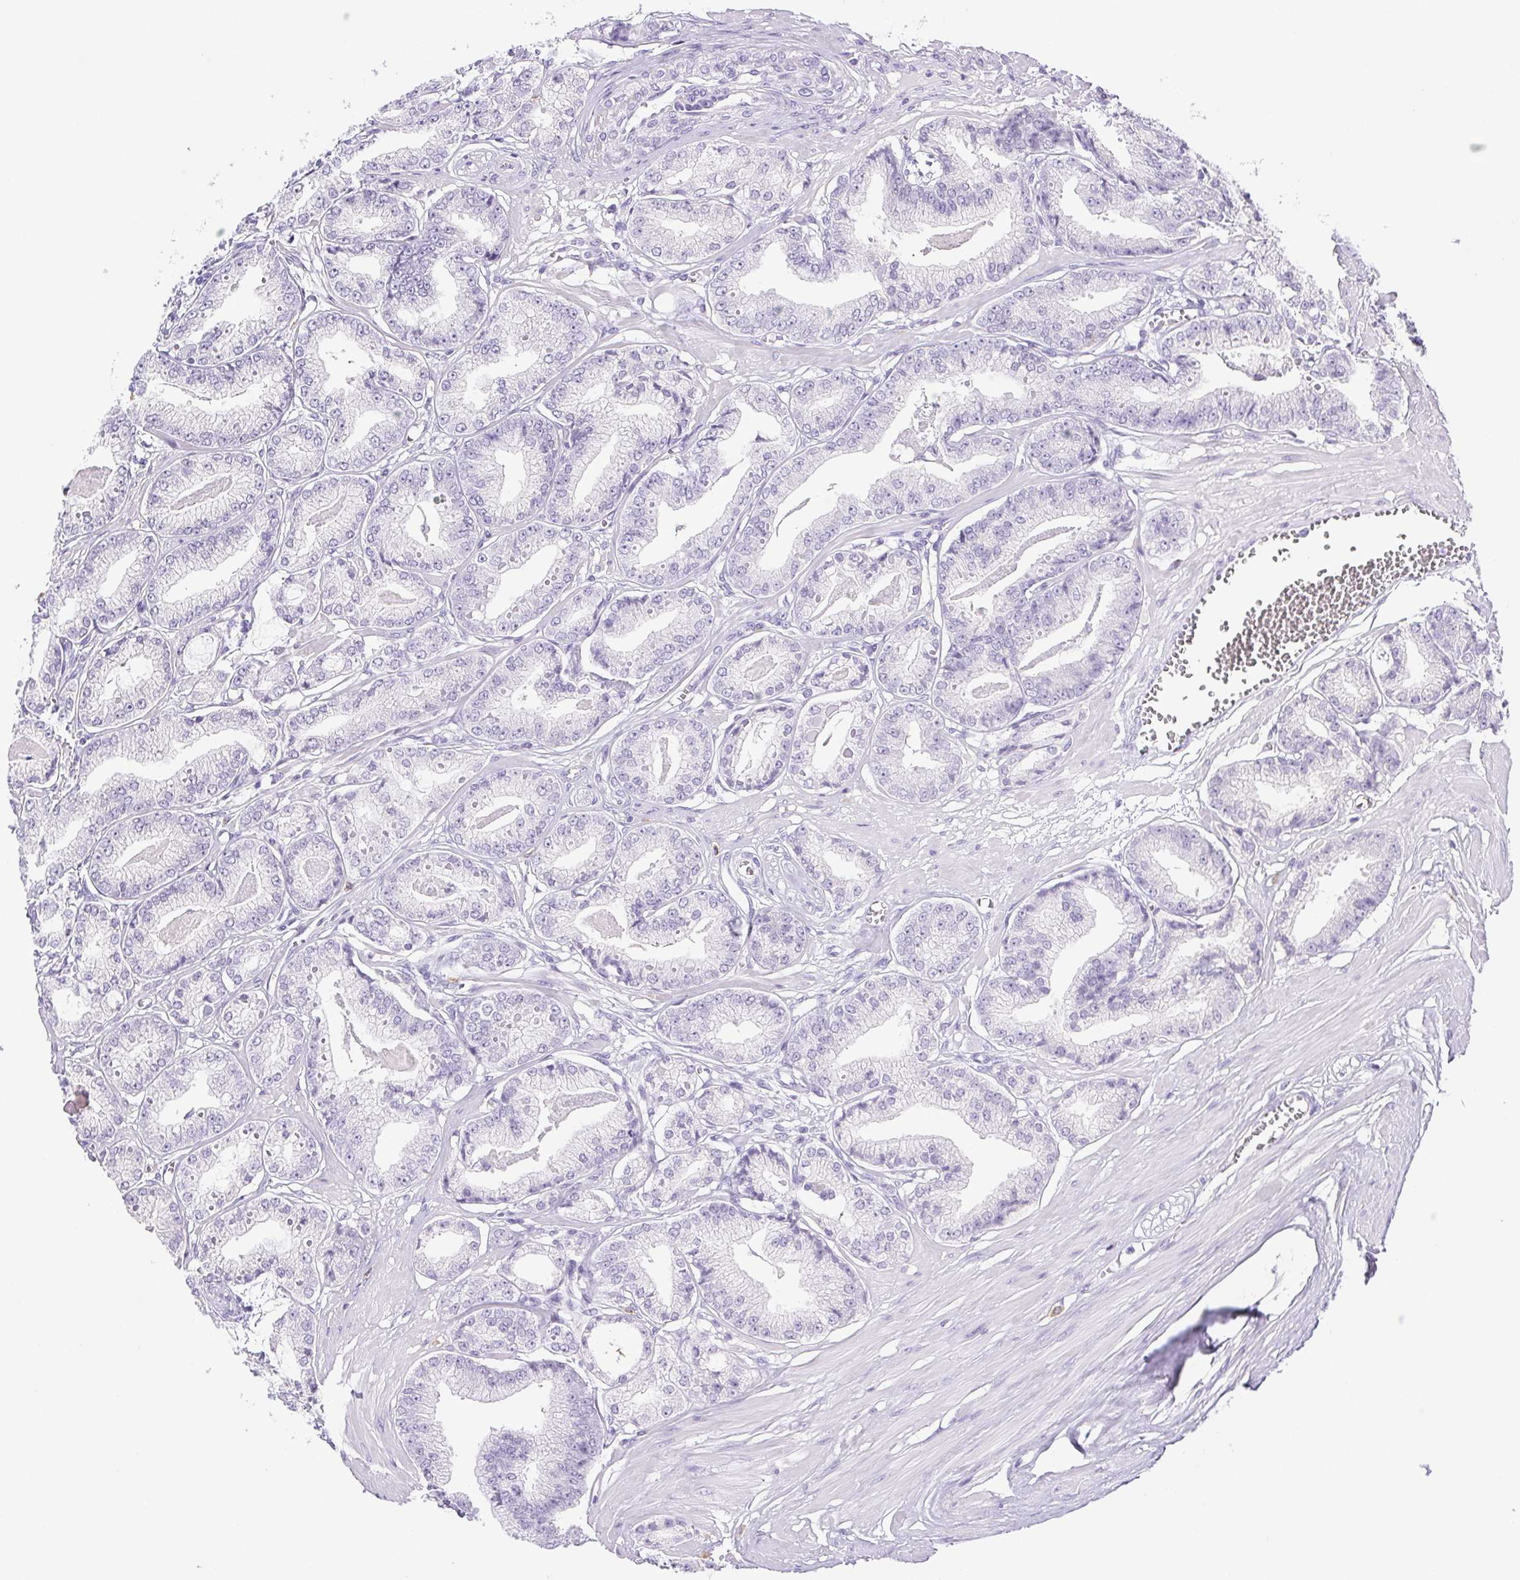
{"staining": {"intensity": "negative", "quantity": "none", "location": "none"}, "tissue": "prostate cancer", "cell_type": "Tumor cells", "image_type": "cancer", "snomed": [{"axis": "morphology", "description": "Adenocarcinoma, High grade"}, {"axis": "topography", "description": "Prostate"}], "caption": "High power microscopy photomicrograph of an immunohistochemistry image of adenocarcinoma (high-grade) (prostate), revealing no significant staining in tumor cells. (DAB immunohistochemistry (IHC) visualized using brightfield microscopy, high magnification).", "gene": "PAPPA2", "patient": {"sex": "male", "age": 71}}